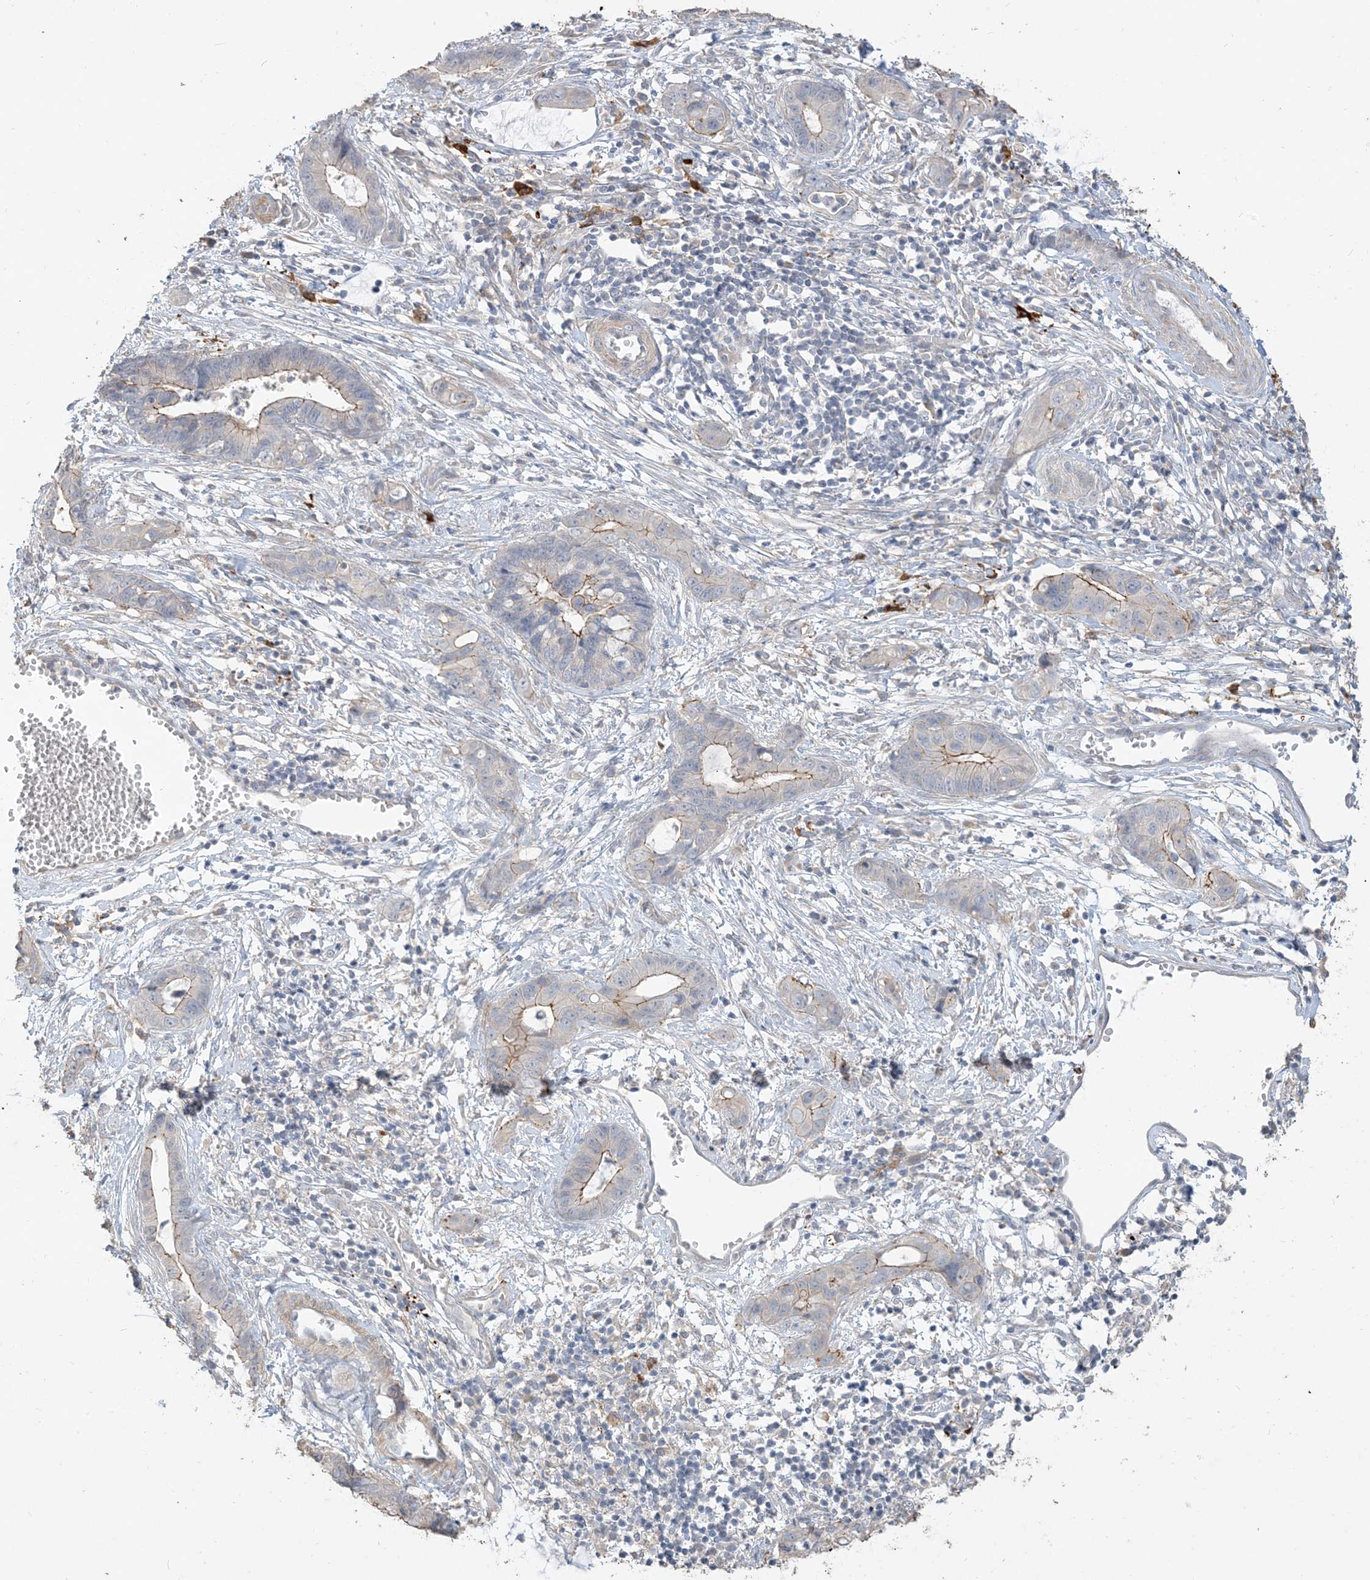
{"staining": {"intensity": "moderate", "quantity": "<25%", "location": "cytoplasmic/membranous"}, "tissue": "cervical cancer", "cell_type": "Tumor cells", "image_type": "cancer", "snomed": [{"axis": "morphology", "description": "Adenocarcinoma, NOS"}, {"axis": "topography", "description": "Cervix"}], "caption": "This image displays immunohistochemistry staining of human cervical adenocarcinoma, with low moderate cytoplasmic/membranous staining in approximately <25% of tumor cells.", "gene": "RNF175", "patient": {"sex": "female", "age": 44}}